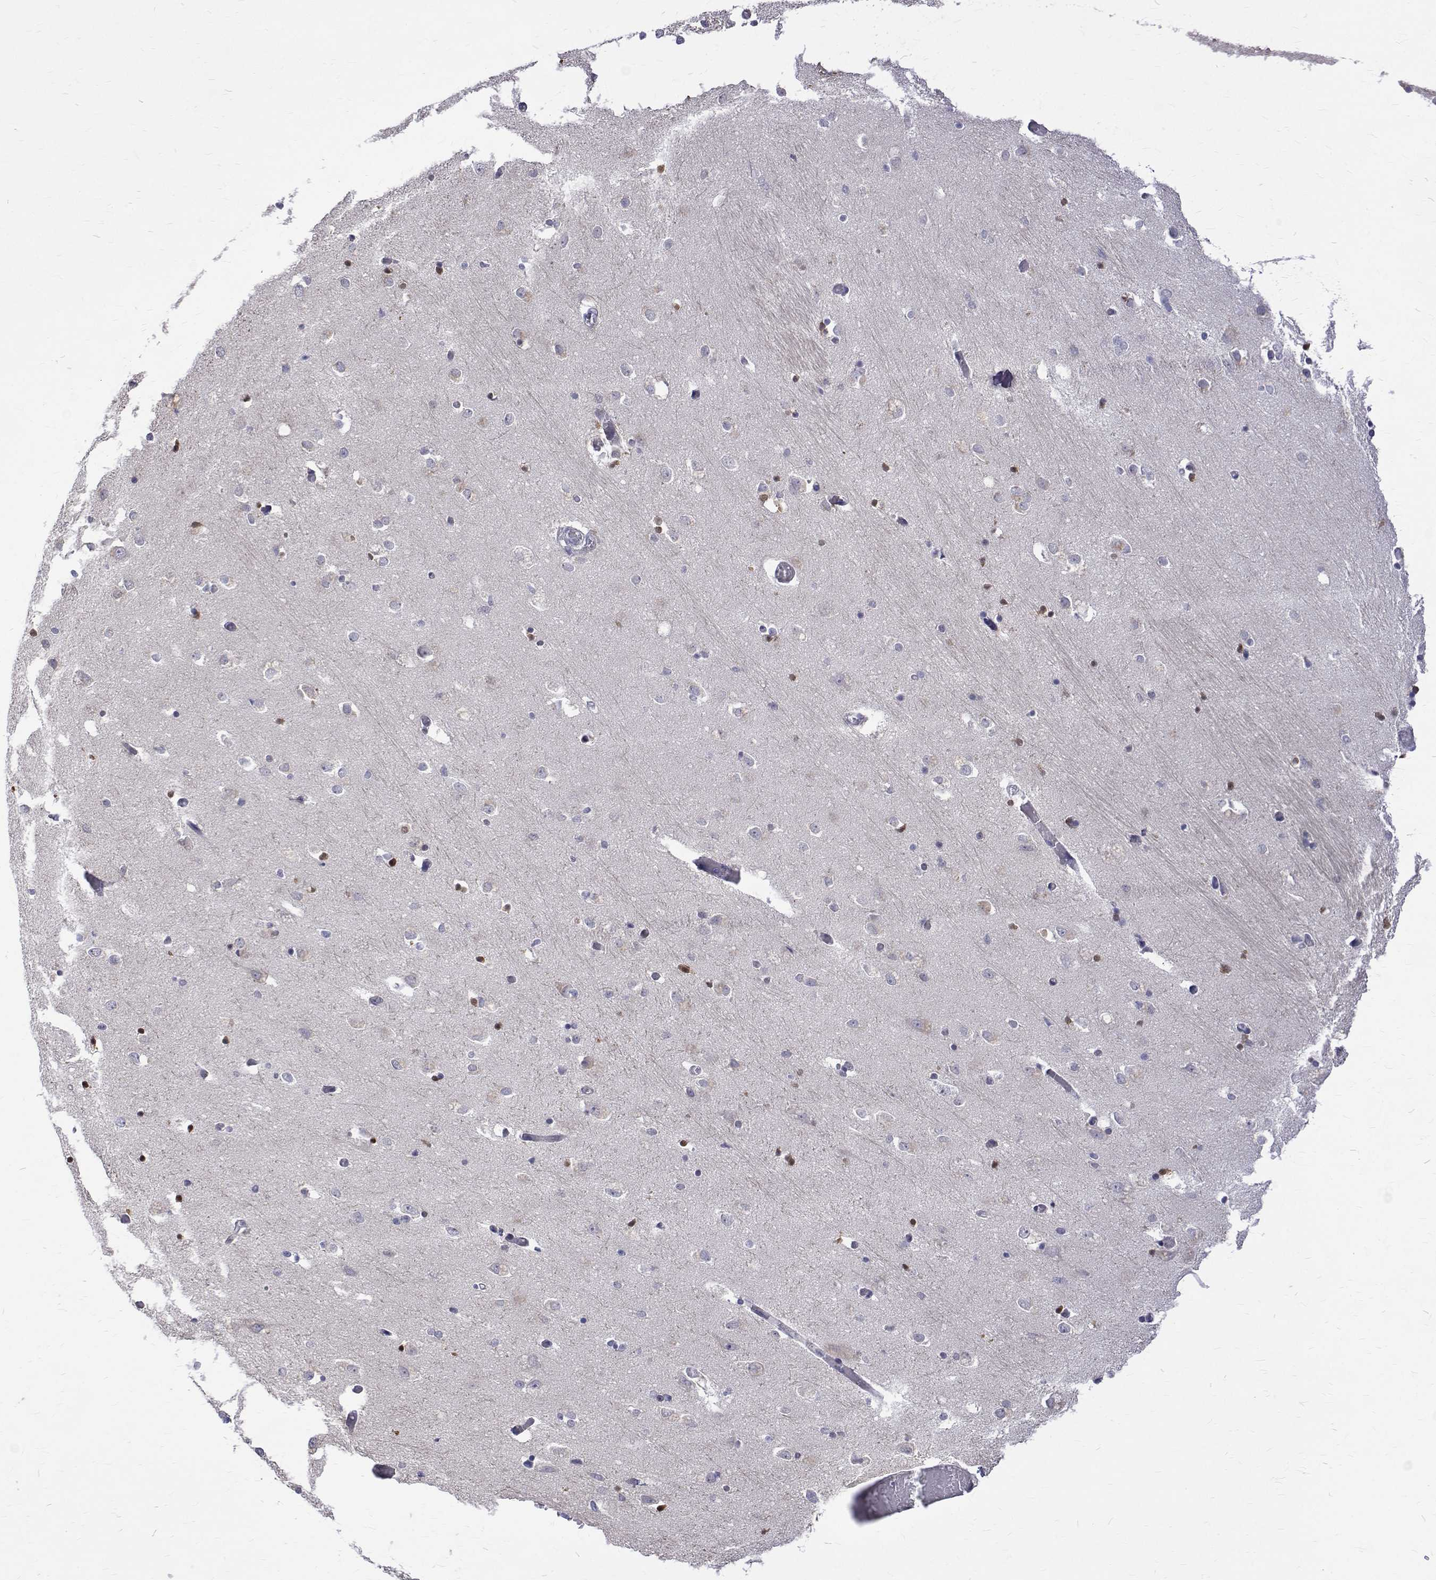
{"staining": {"intensity": "negative", "quantity": "none", "location": "none"}, "tissue": "caudate", "cell_type": "Glial cells", "image_type": "normal", "snomed": [{"axis": "morphology", "description": "Normal tissue, NOS"}, {"axis": "topography", "description": "Lateral ventricle wall"}, {"axis": "topography", "description": "Hippocampus"}], "caption": "Immunohistochemistry of unremarkable human caudate shows no positivity in glial cells. (DAB (3,3'-diaminobenzidine) immunohistochemistry (IHC) visualized using brightfield microscopy, high magnification).", "gene": "PADI1", "patient": {"sex": "female", "age": 63}}